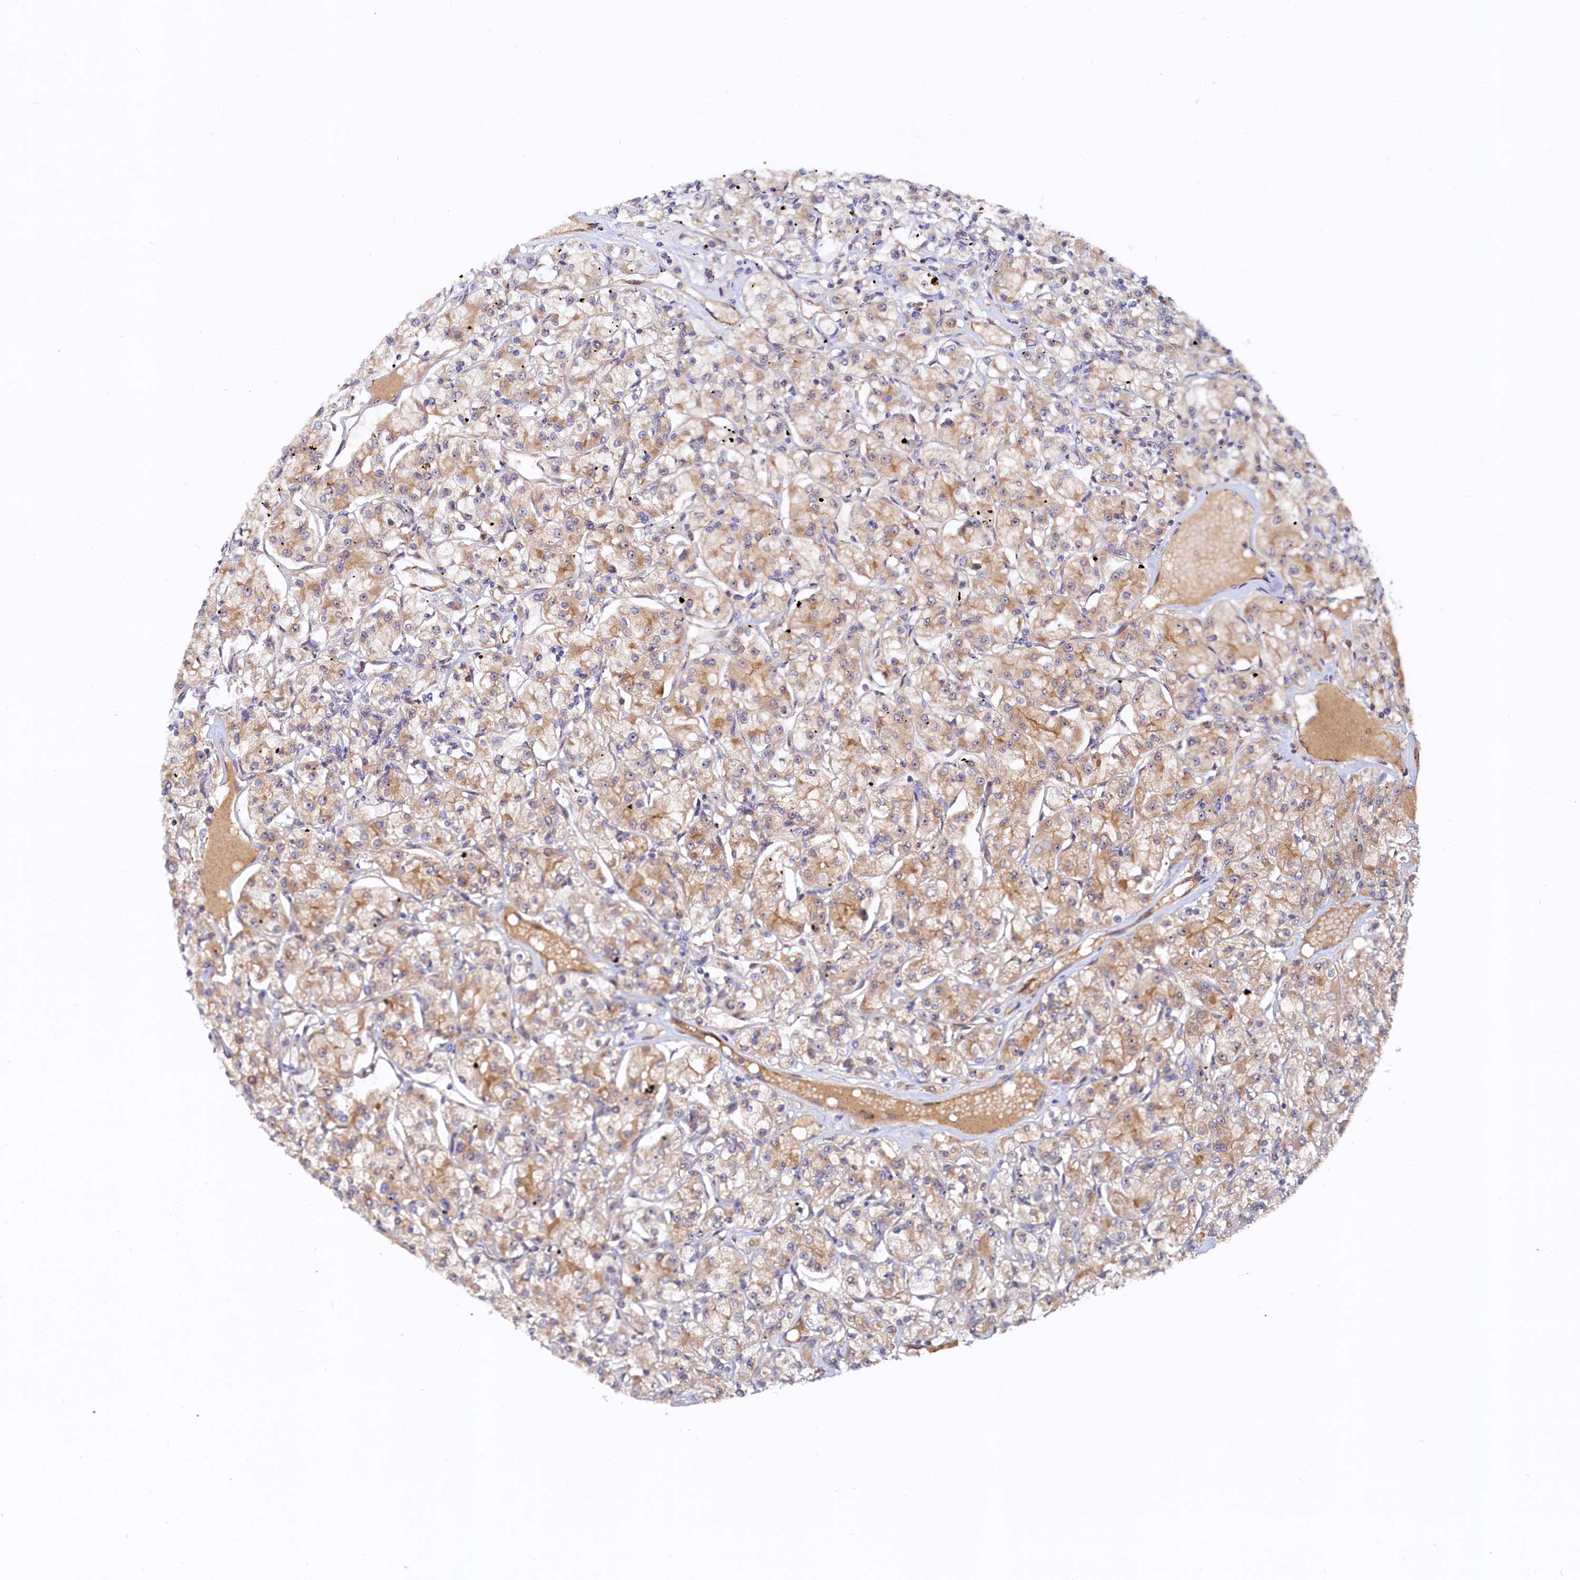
{"staining": {"intensity": "moderate", "quantity": ">75%", "location": "cytoplasmic/membranous"}, "tissue": "renal cancer", "cell_type": "Tumor cells", "image_type": "cancer", "snomed": [{"axis": "morphology", "description": "Adenocarcinoma, NOS"}, {"axis": "topography", "description": "Kidney"}], "caption": "A histopathology image showing moderate cytoplasmic/membranous expression in about >75% of tumor cells in renal adenocarcinoma, as visualized by brown immunohistochemical staining.", "gene": "RGS7BP", "patient": {"sex": "female", "age": 59}}